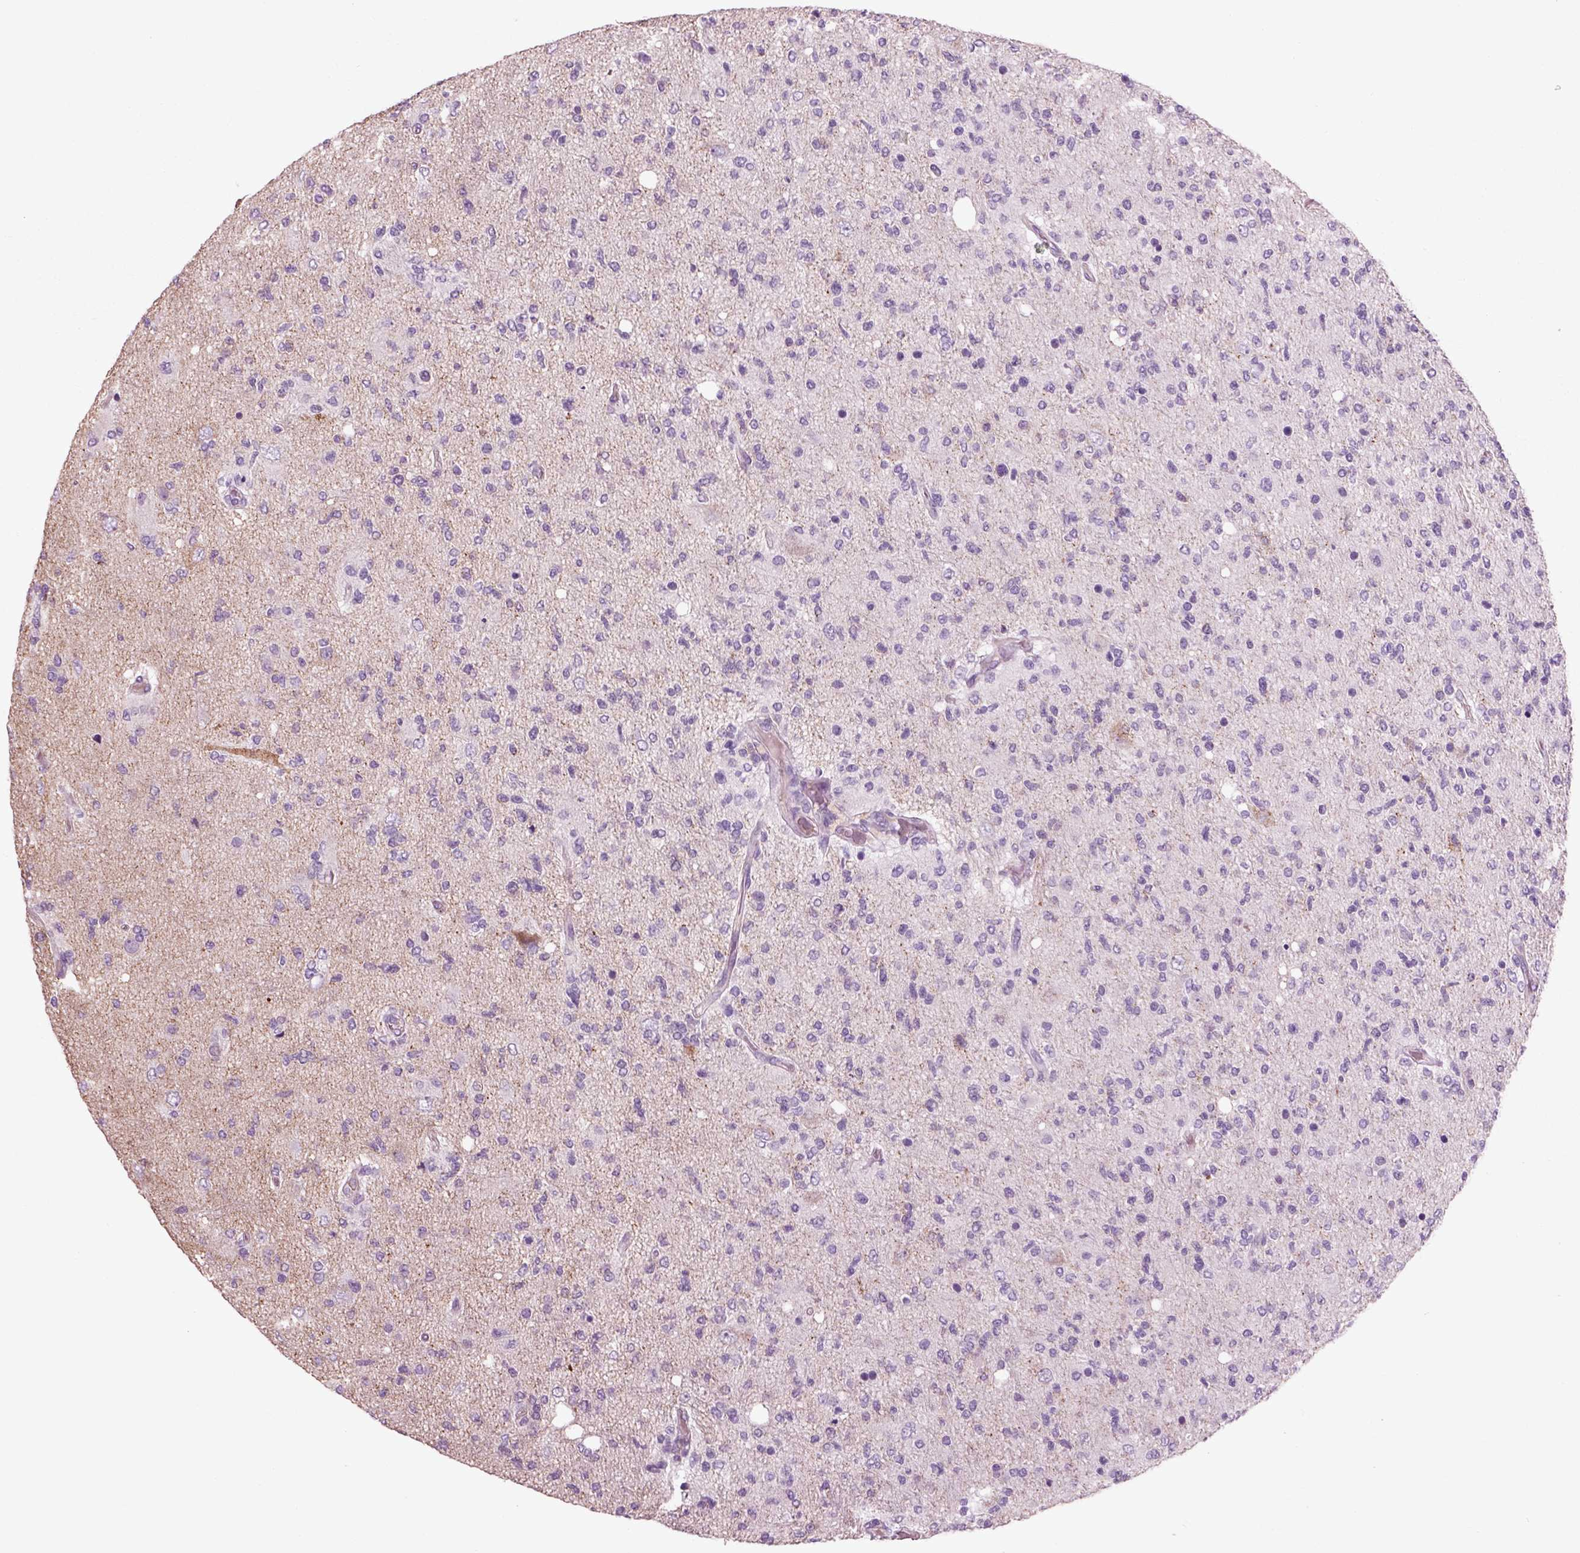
{"staining": {"intensity": "negative", "quantity": "none", "location": "none"}, "tissue": "glioma", "cell_type": "Tumor cells", "image_type": "cancer", "snomed": [{"axis": "morphology", "description": "Glioma, malignant, High grade"}, {"axis": "topography", "description": "Cerebral cortex"}], "caption": "This is a micrograph of IHC staining of malignant glioma (high-grade), which shows no positivity in tumor cells.", "gene": "CHGB", "patient": {"sex": "male", "age": 70}}